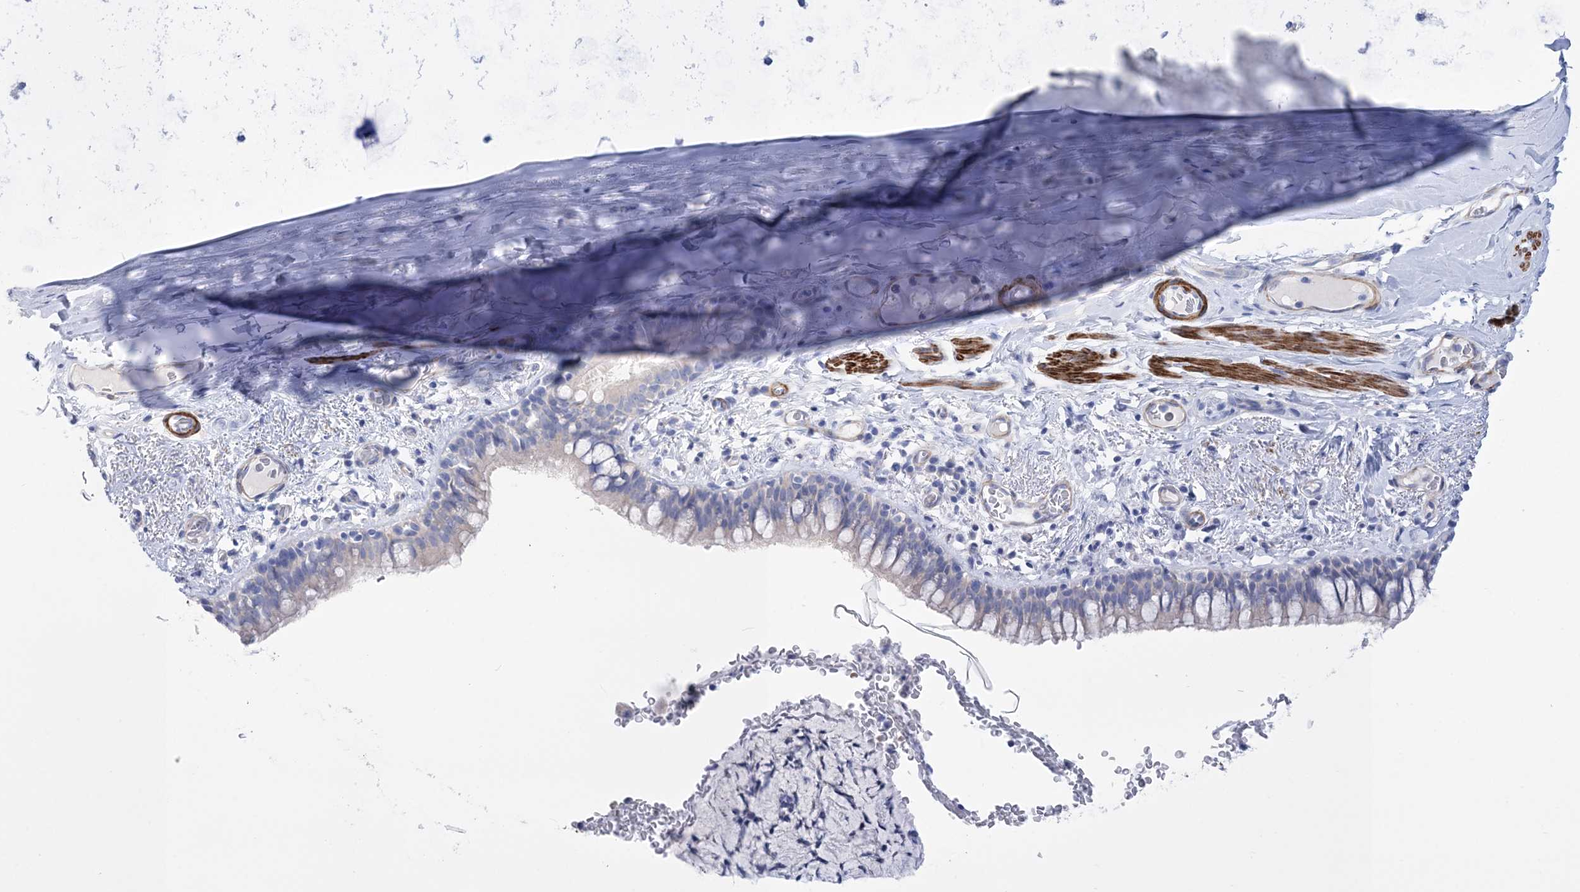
{"staining": {"intensity": "negative", "quantity": "none", "location": "none"}, "tissue": "bronchus", "cell_type": "Respiratory epithelial cells", "image_type": "normal", "snomed": [{"axis": "morphology", "description": "Normal tissue, NOS"}, {"axis": "topography", "description": "Cartilage tissue"}, {"axis": "topography", "description": "Bronchus"}], "caption": "An image of bronchus stained for a protein exhibits no brown staining in respiratory epithelial cells. (Brightfield microscopy of DAB (3,3'-diaminobenzidine) immunohistochemistry (IHC) at high magnification).", "gene": "WDR74", "patient": {"sex": "female", "age": 36}}